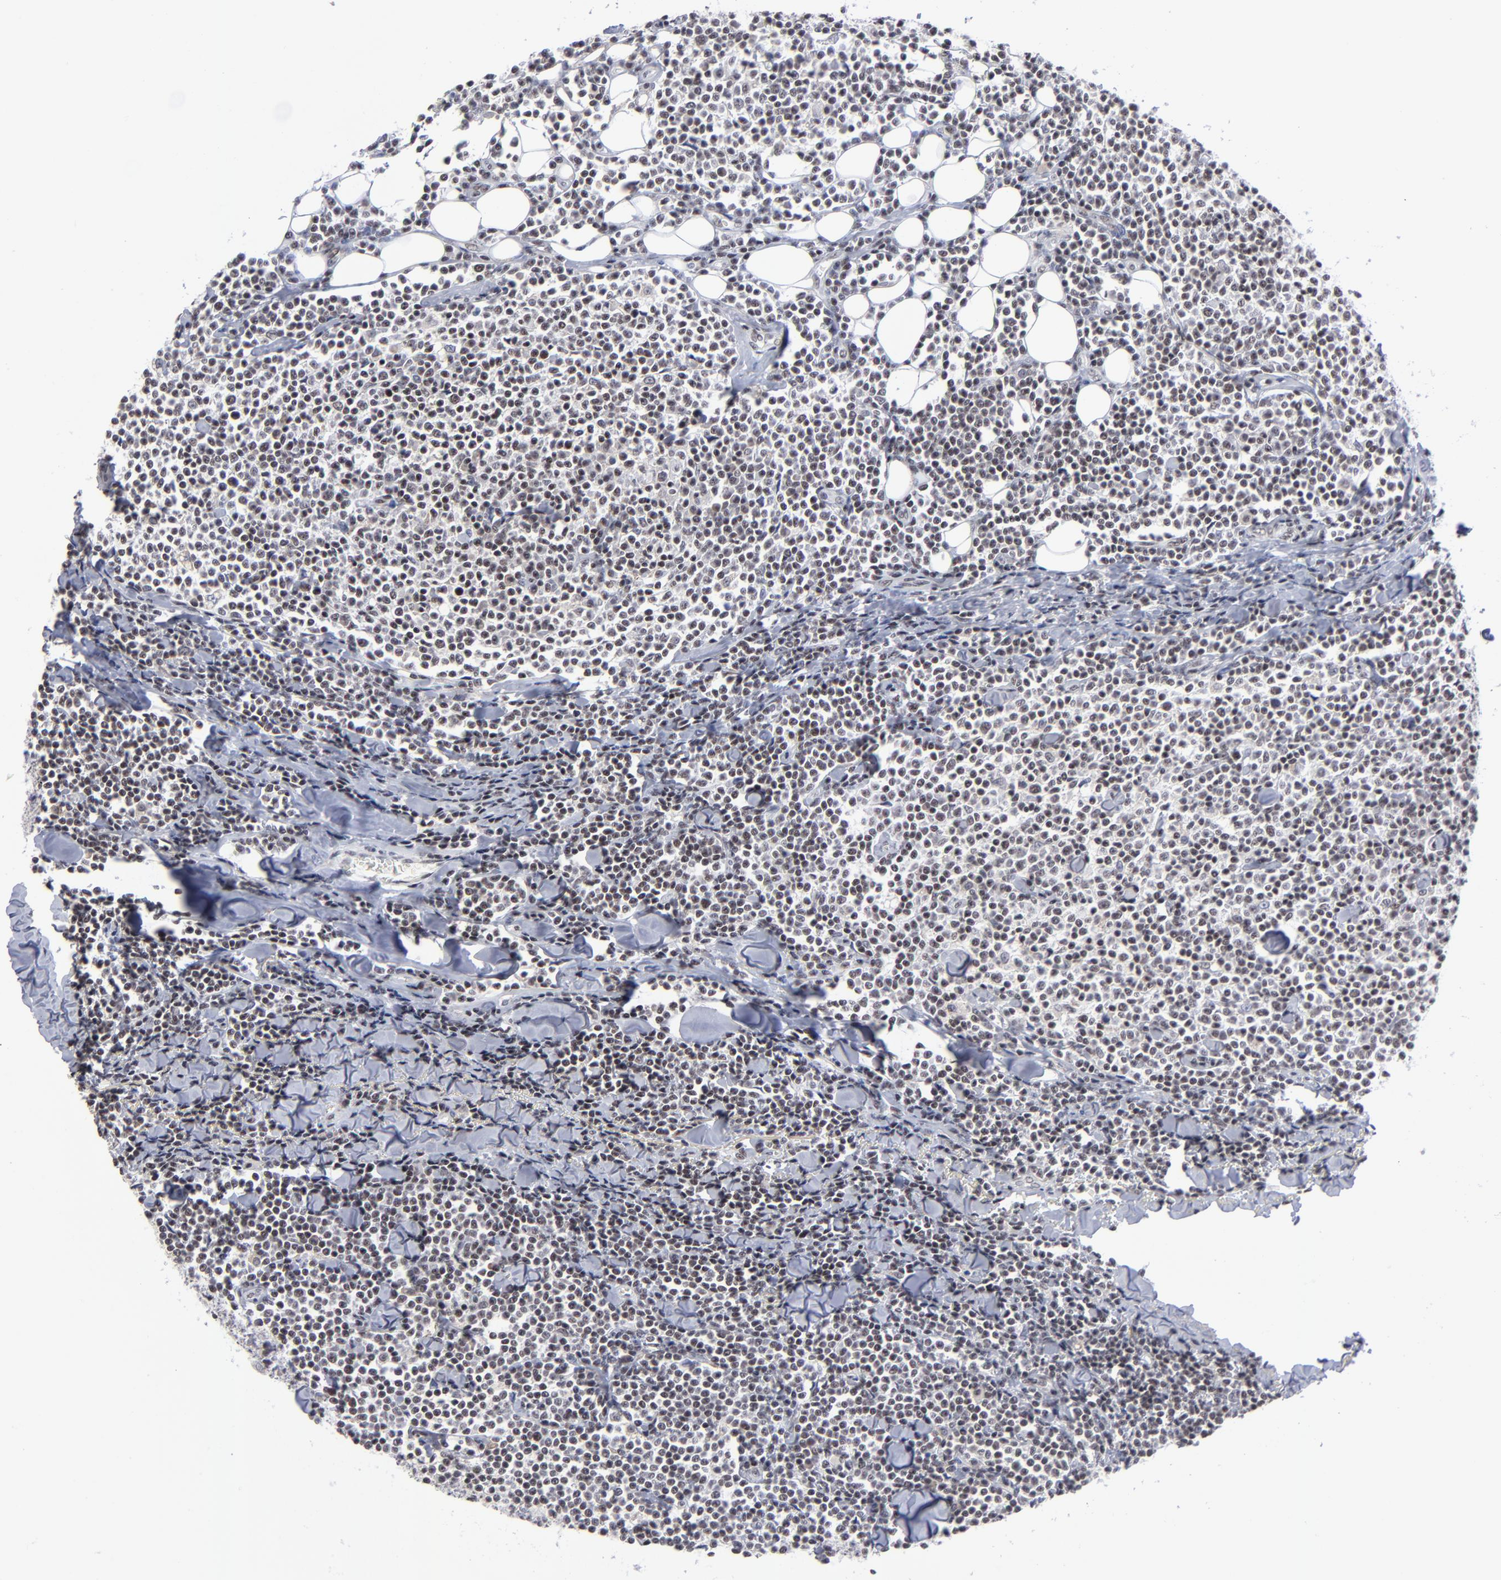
{"staining": {"intensity": "weak", "quantity": ">75%", "location": "nuclear"}, "tissue": "lymphoma", "cell_type": "Tumor cells", "image_type": "cancer", "snomed": [{"axis": "morphology", "description": "Malignant lymphoma, non-Hodgkin's type, Low grade"}, {"axis": "topography", "description": "Soft tissue"}], "caption": "This photomicrograph demonstrates immunohistochemistry (IHC) staining of human lymphoma, with low weak nuclear staining in about >75% of tumor cells.", "gene": "SP2", "patient": {"sex": "male", "age": 92}}